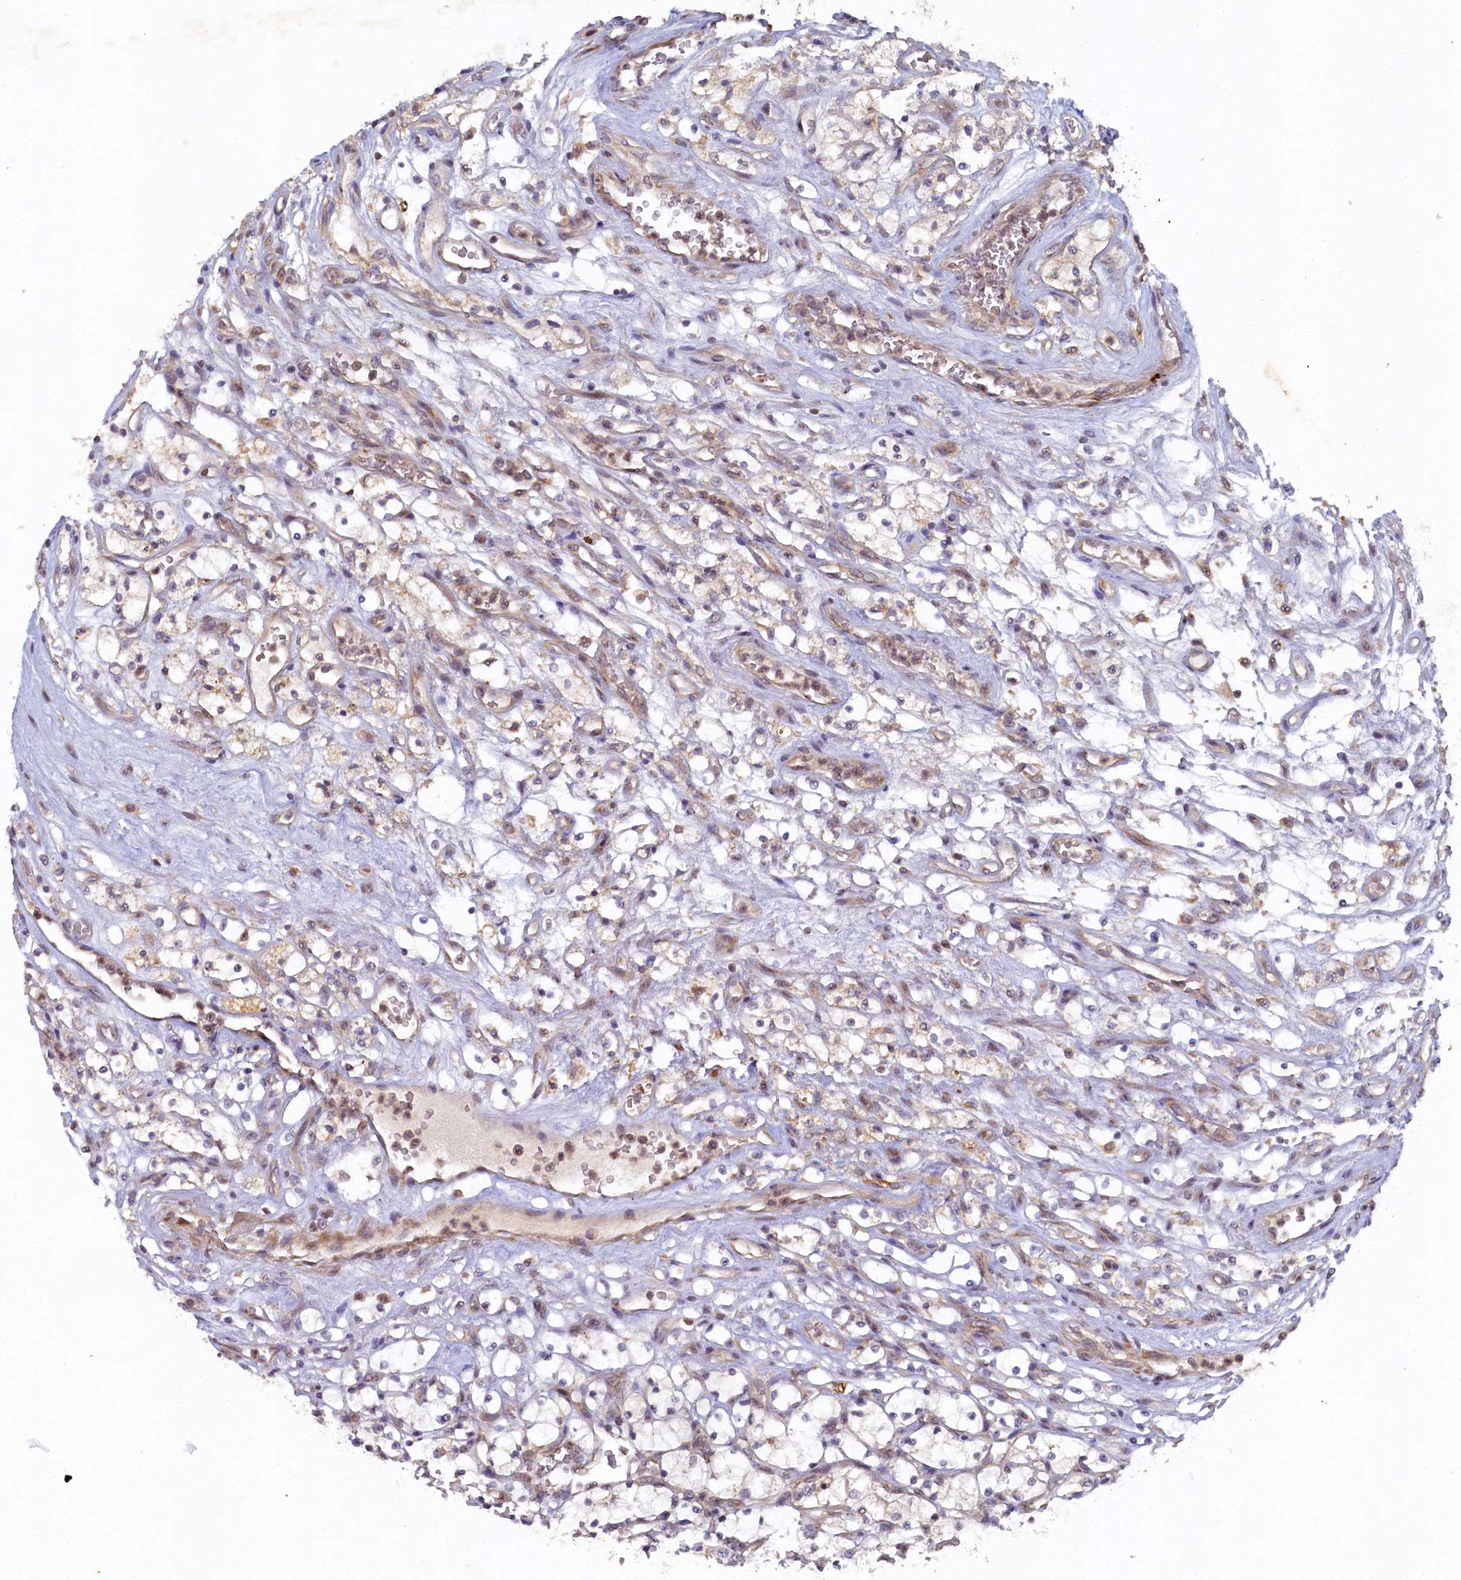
{"staining": {"intensity": "weak", "quantity": "<25%", "location": "cytoplasmic/membranous"}, "tissue": "renal cancer", "cell_type": "Tumor cells", "image_type": "cancer", "snomed": [{"axis": "morphology", "description": "Adenocarcinoma, NOS"}, {"axis": "topography", "description": "Kidney"}], "caption": "This is a micrograph of immunohistochemistry staining of adenocarcinoma (renal), which shows no positivity in tumor cells.", "gene": "CEP20", "patient": {"sex": "female", "age": 69}}